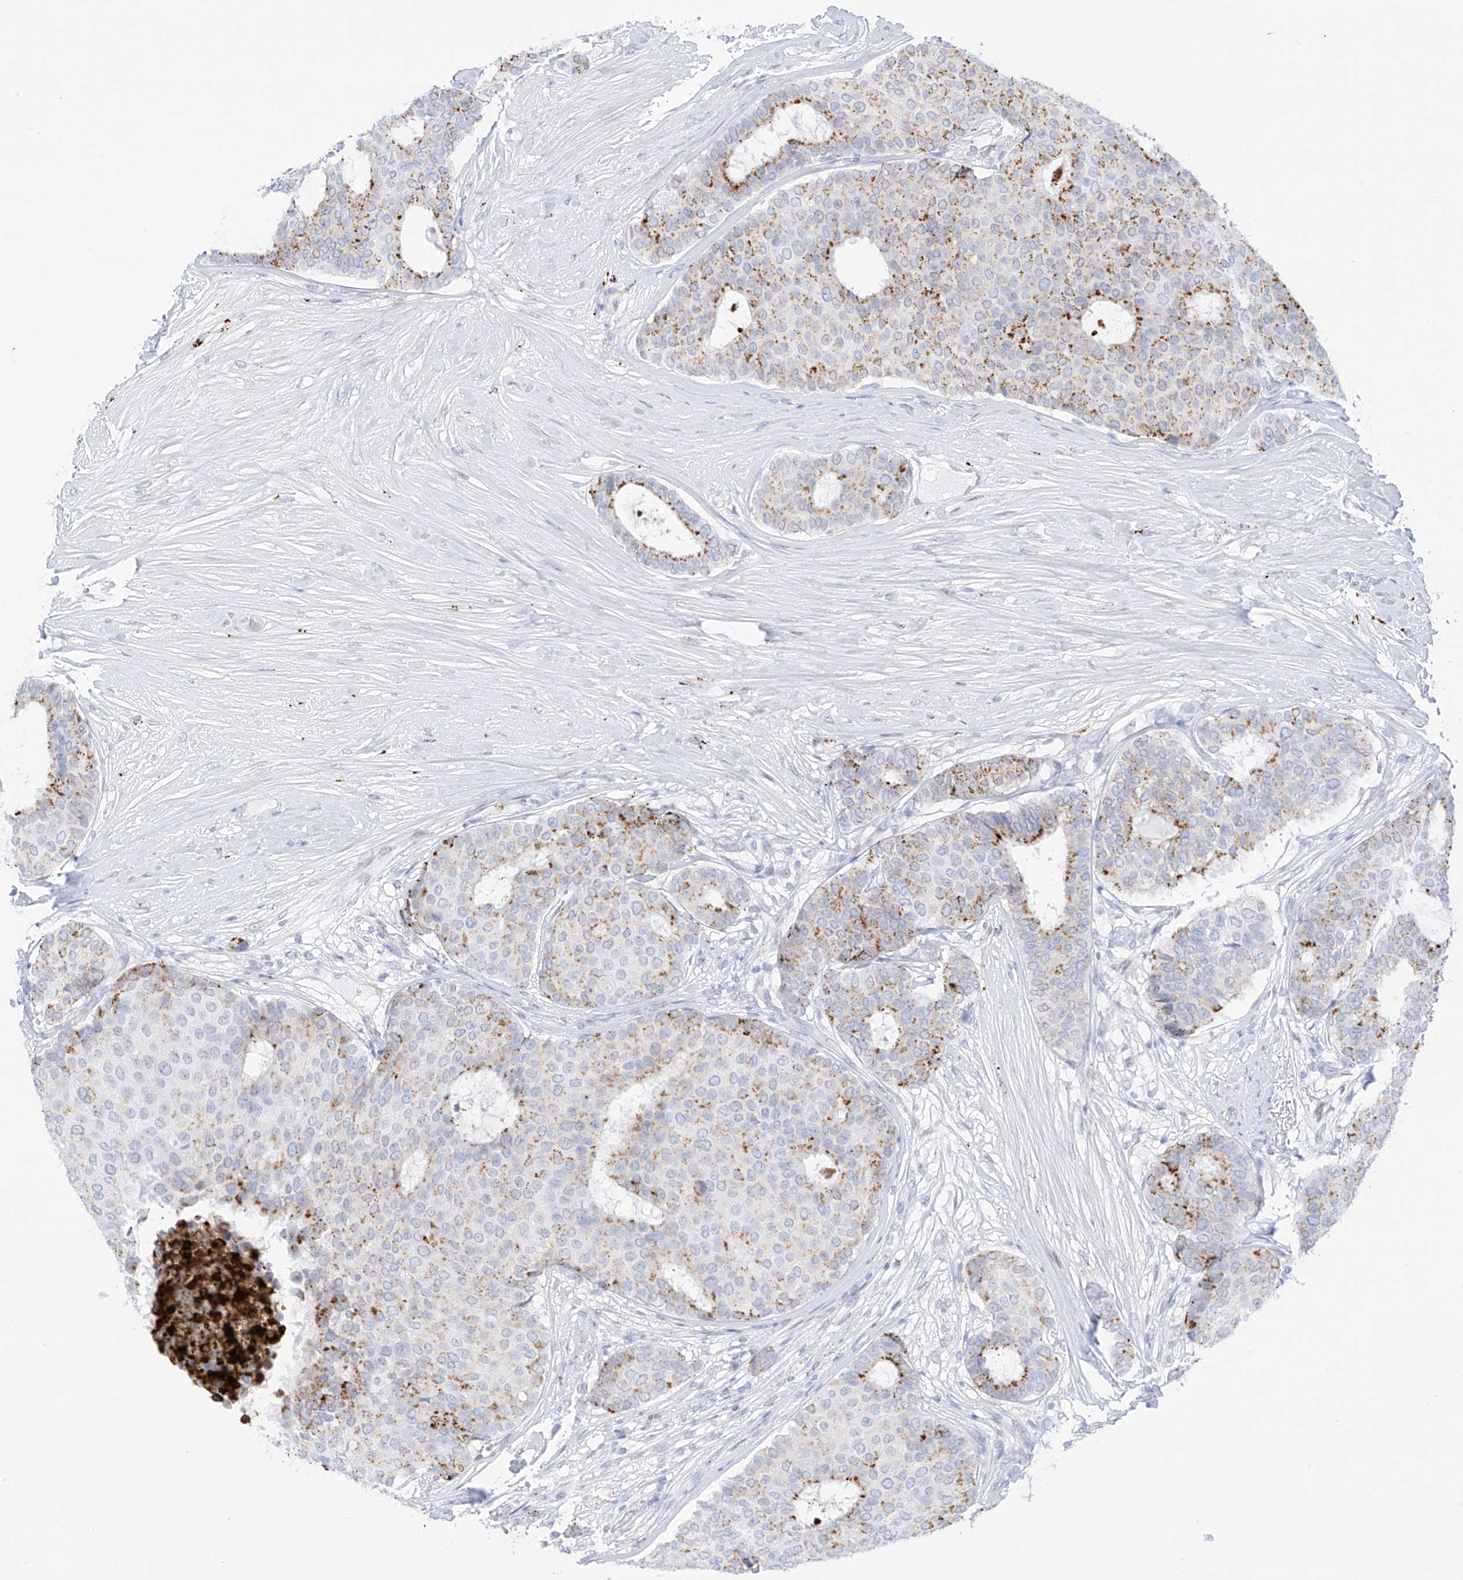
{"staining": {"intensity": "moderate", "quantity": "25%-75%", "location": "cytoplasmic/membranous"}, "tissue": "breast cancer", "cell_type": "Tumor cells", "image_type": "cancer", "snomed": [{"axis": "morphology", "description": "Duct carcinoma"}, {"axis": "topography", "description": "Breast"}], "caption": "Approximately 25%-75% of tumor cells in human breast cancer display moderate cytoplasmic/membranous protein positivity as visualized by brown immunohistochemical staining.", "gene": "PSPH", "patient": {"sex": "female", "age": 75}}